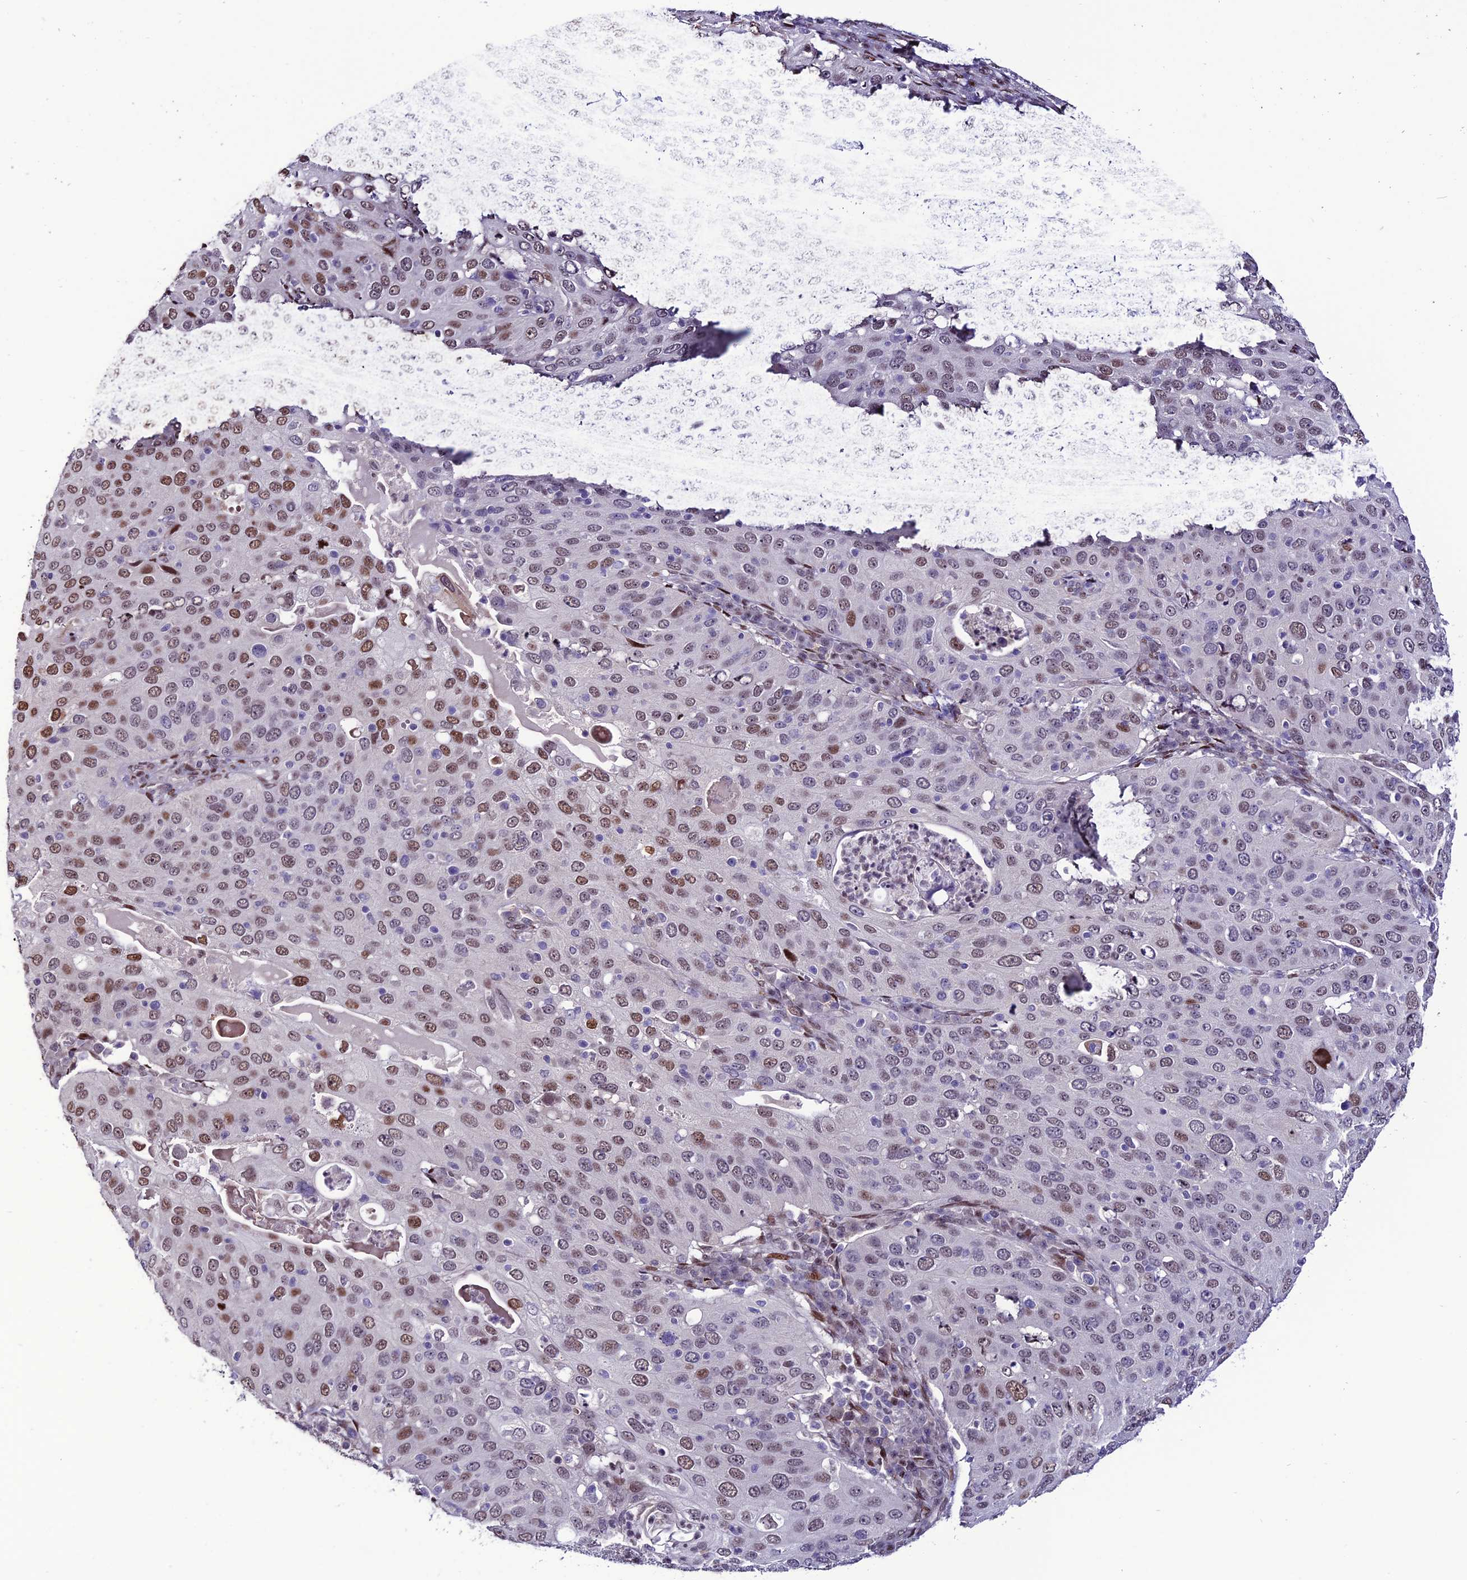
{"staining": {"intensity": "strong", "quantity": "25%-75%", "location": "nuclear"}, "tissue": "cervical cancer", "cell_type": "Tumor cells", "image_type": "cancer", "snomed": [{"axis": "morphology", "description": "Squamous cell carcinoma, NOS"}, {"axis": "topography", "description": "Cervix"}], "caption": "Cervical cancer stained with DAB immunohistochemistry (IHC) displays high levels of strong nuclear positivity in about 25%-75% of tumor cells.", "gene": "ZNF707", "patient": {"sex": "female", "age": 36}}